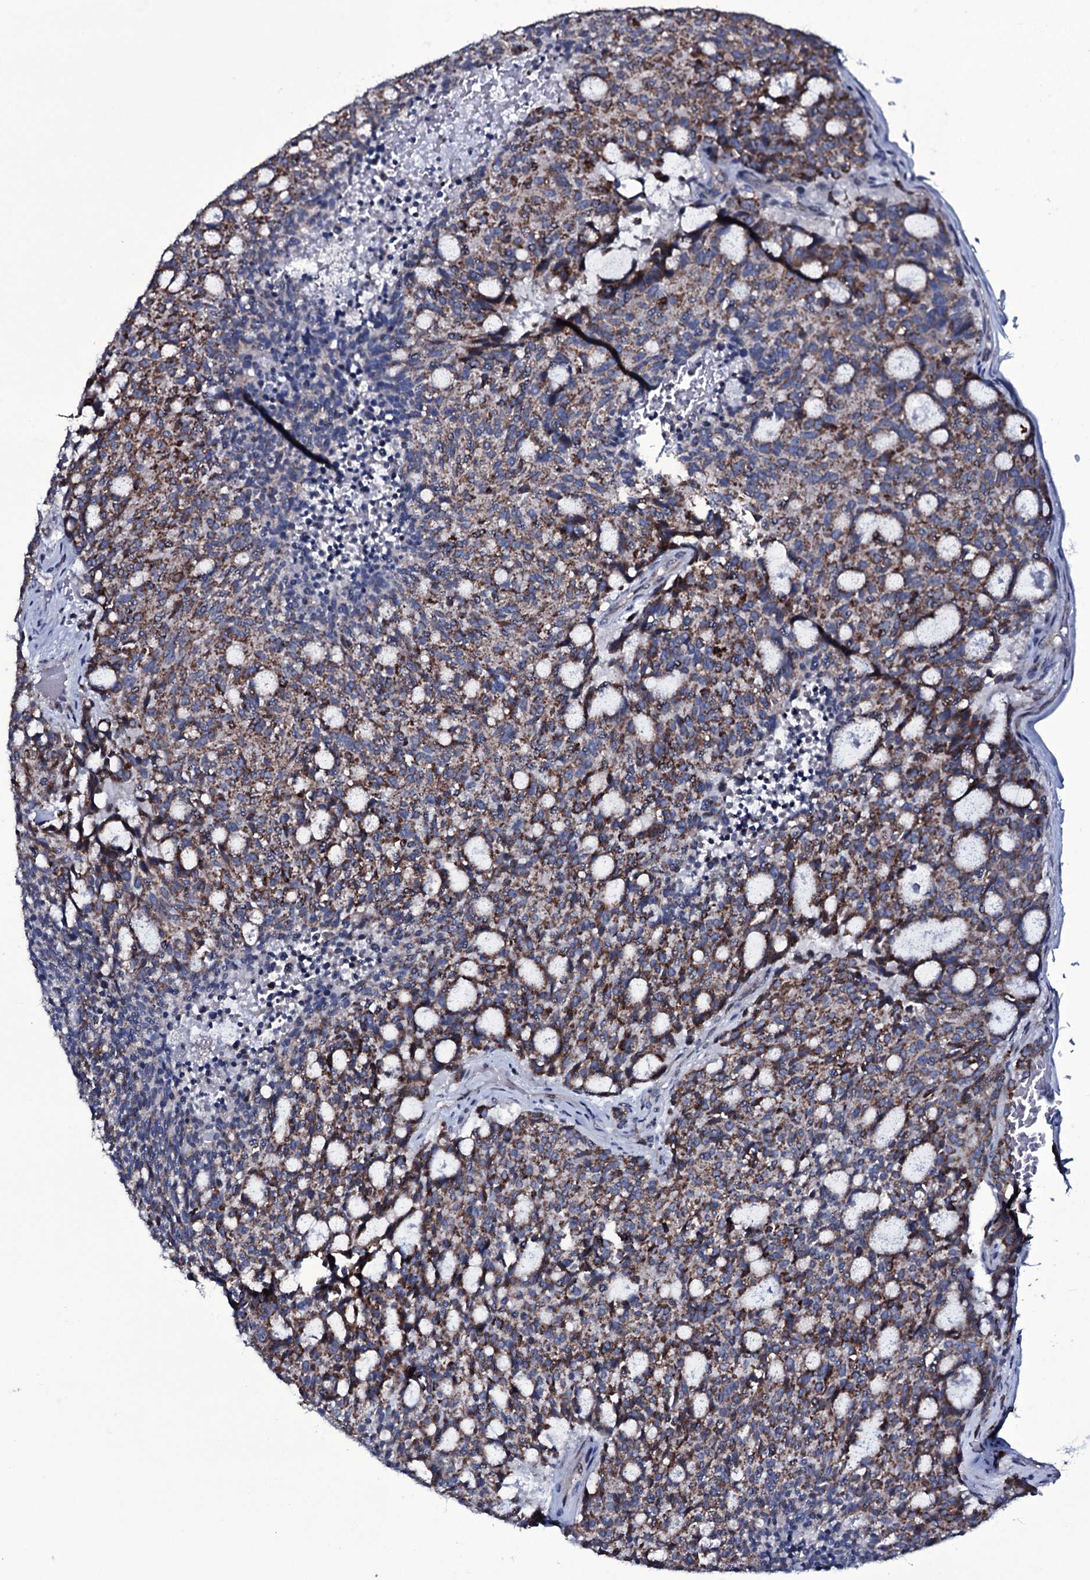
{"staining": {"intensity": "moderate", "quantity": ">75%", "location": "cytoplasmic/membranous"}, "tissue": "carcinoid", "cell_type": "Tumor cells", "image_type": "cancer", "snomed": [{"axis": "morphology", "description": "Carcinoid, malignant, NOS"}, {"axis": "topography", "description": "Pancreas"}], "caption": "High-magnification brightfield microscopy of carcinoid (malignant) stained with DAB (brown) and counterstained with hematoxylin (blue). tumor cells exhibit moderate cytoplasmic/membranous expression is identified in approximately>75% of cells.", "gene": "WIPF3", "patient": {"sex": "female", "age": 54}}